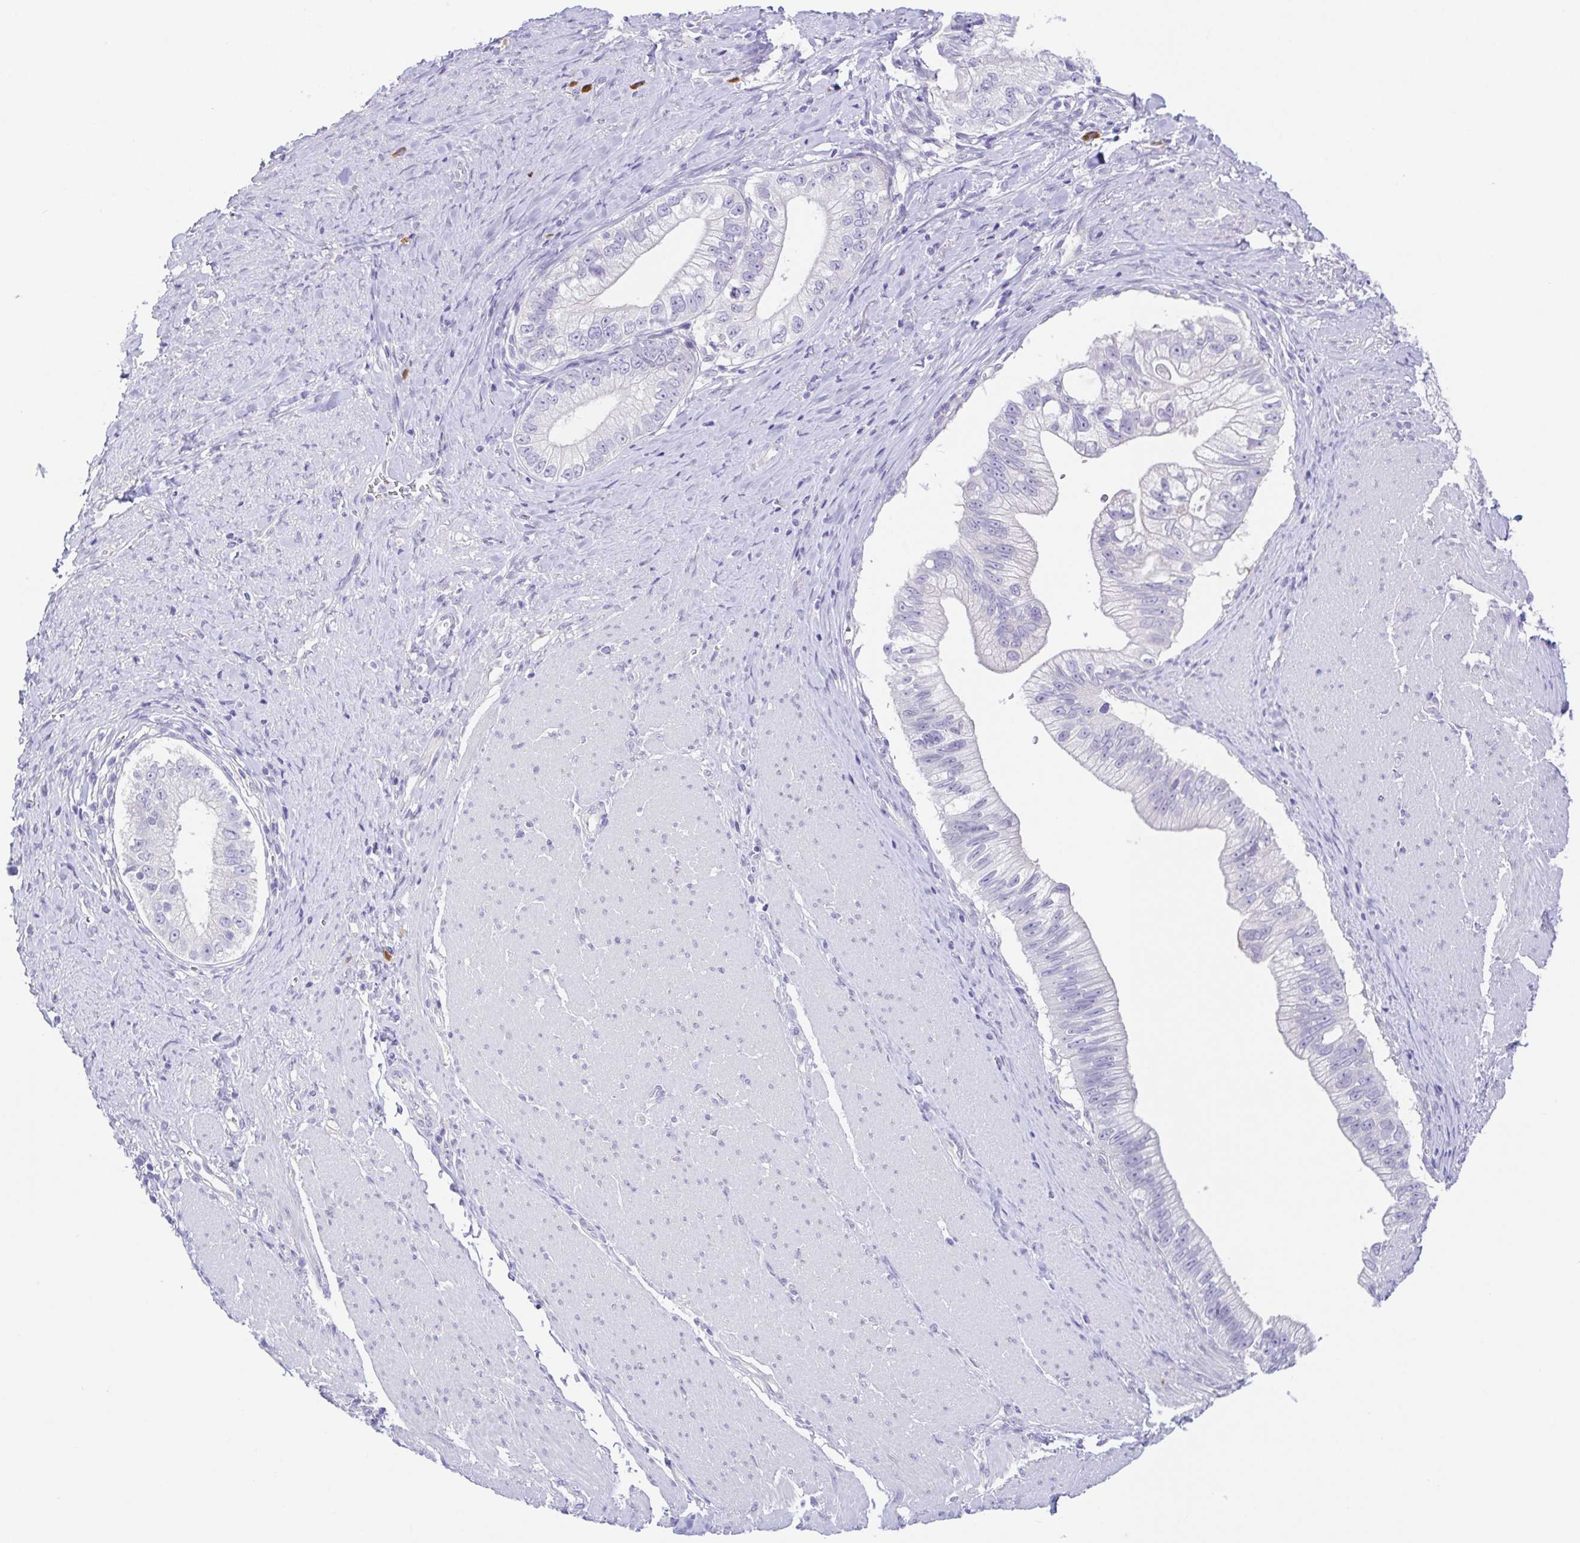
{"staining": {"intensity": "negative", "quantity": "none", "location": "none"}, "tissue": "pancreatic cancer", "cell_type": "Tumor cells", "image_type": "cancer", "snomed": [{"axis": "morphology", "description": "Adenocarcinoma, NOS"}, {"axis": "topography", "description": "Pancreas"}], "caption": "Immunohistochemistry of human adenocarcinoma (pancreatic) shows no expression in tumor cells.", "gene": "KRTDAP", "patient": {"sex": "male", "age": 70}}